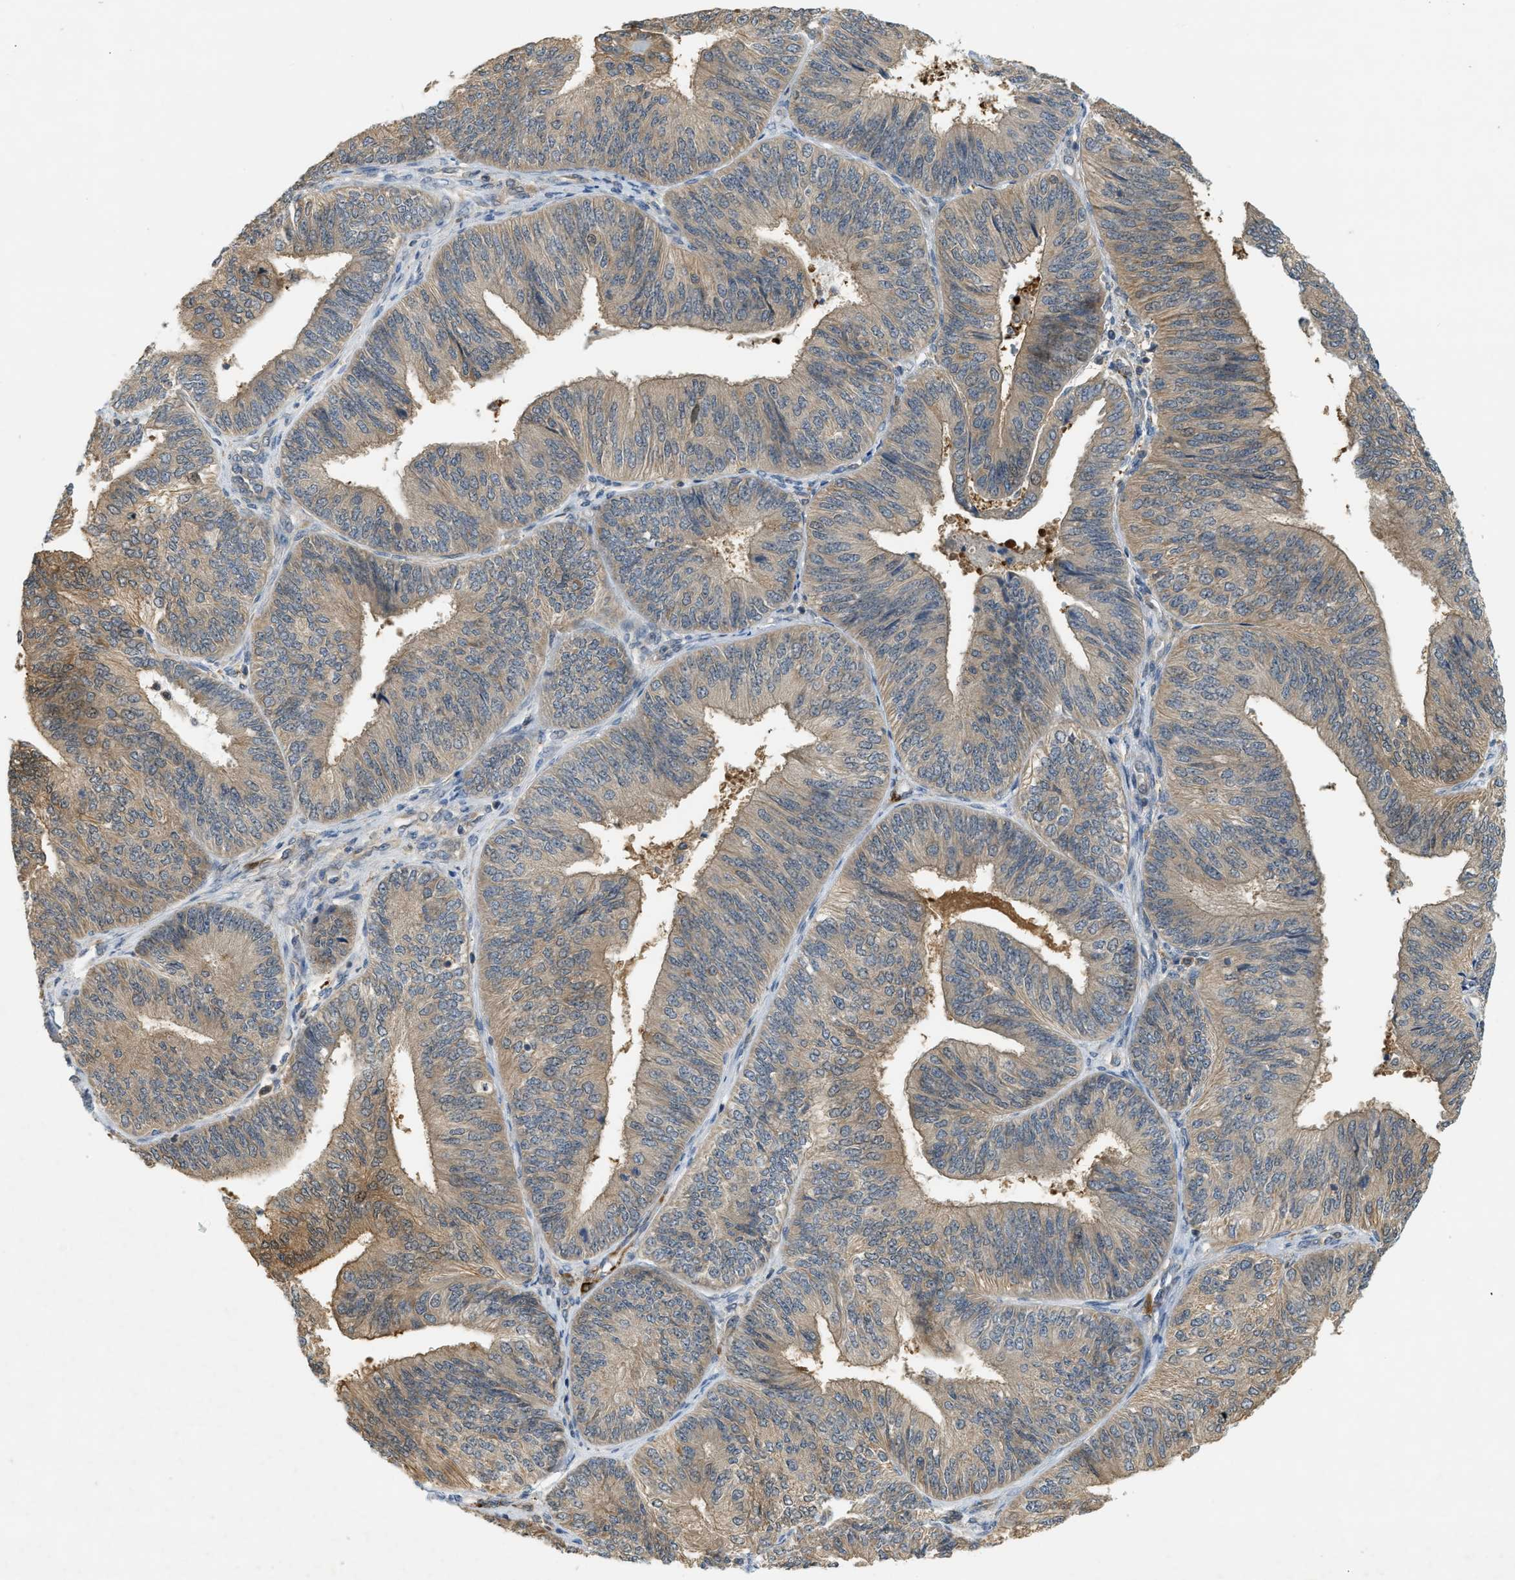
{"staining": {"intensity": "weak", "quantity": ">75%", "location": "cytoplasmic/membranous"}, "tissue": "endometrial cancer", "cell_type": "Tumor cells", "image_type": "cancer", "snomed": [{"axis": "morphology", "description": "Adenocarcinoma, NOS"}, {"axis": "topography", "description": "Endometrium"}], "caption": "High-magnification brightfield microscopy of endometrial cancer (adenocarcinoma) stained with DAB (3,3'-diaminobenzidine) (brown) and counterstained with hematoxylin (blue). tumor cells exhibit weak cytoplasmic/membranous expression is appreciated in about>75% of cells.", "gene": "PDCL3", "patient": {"sex": "female", "age": 58}}